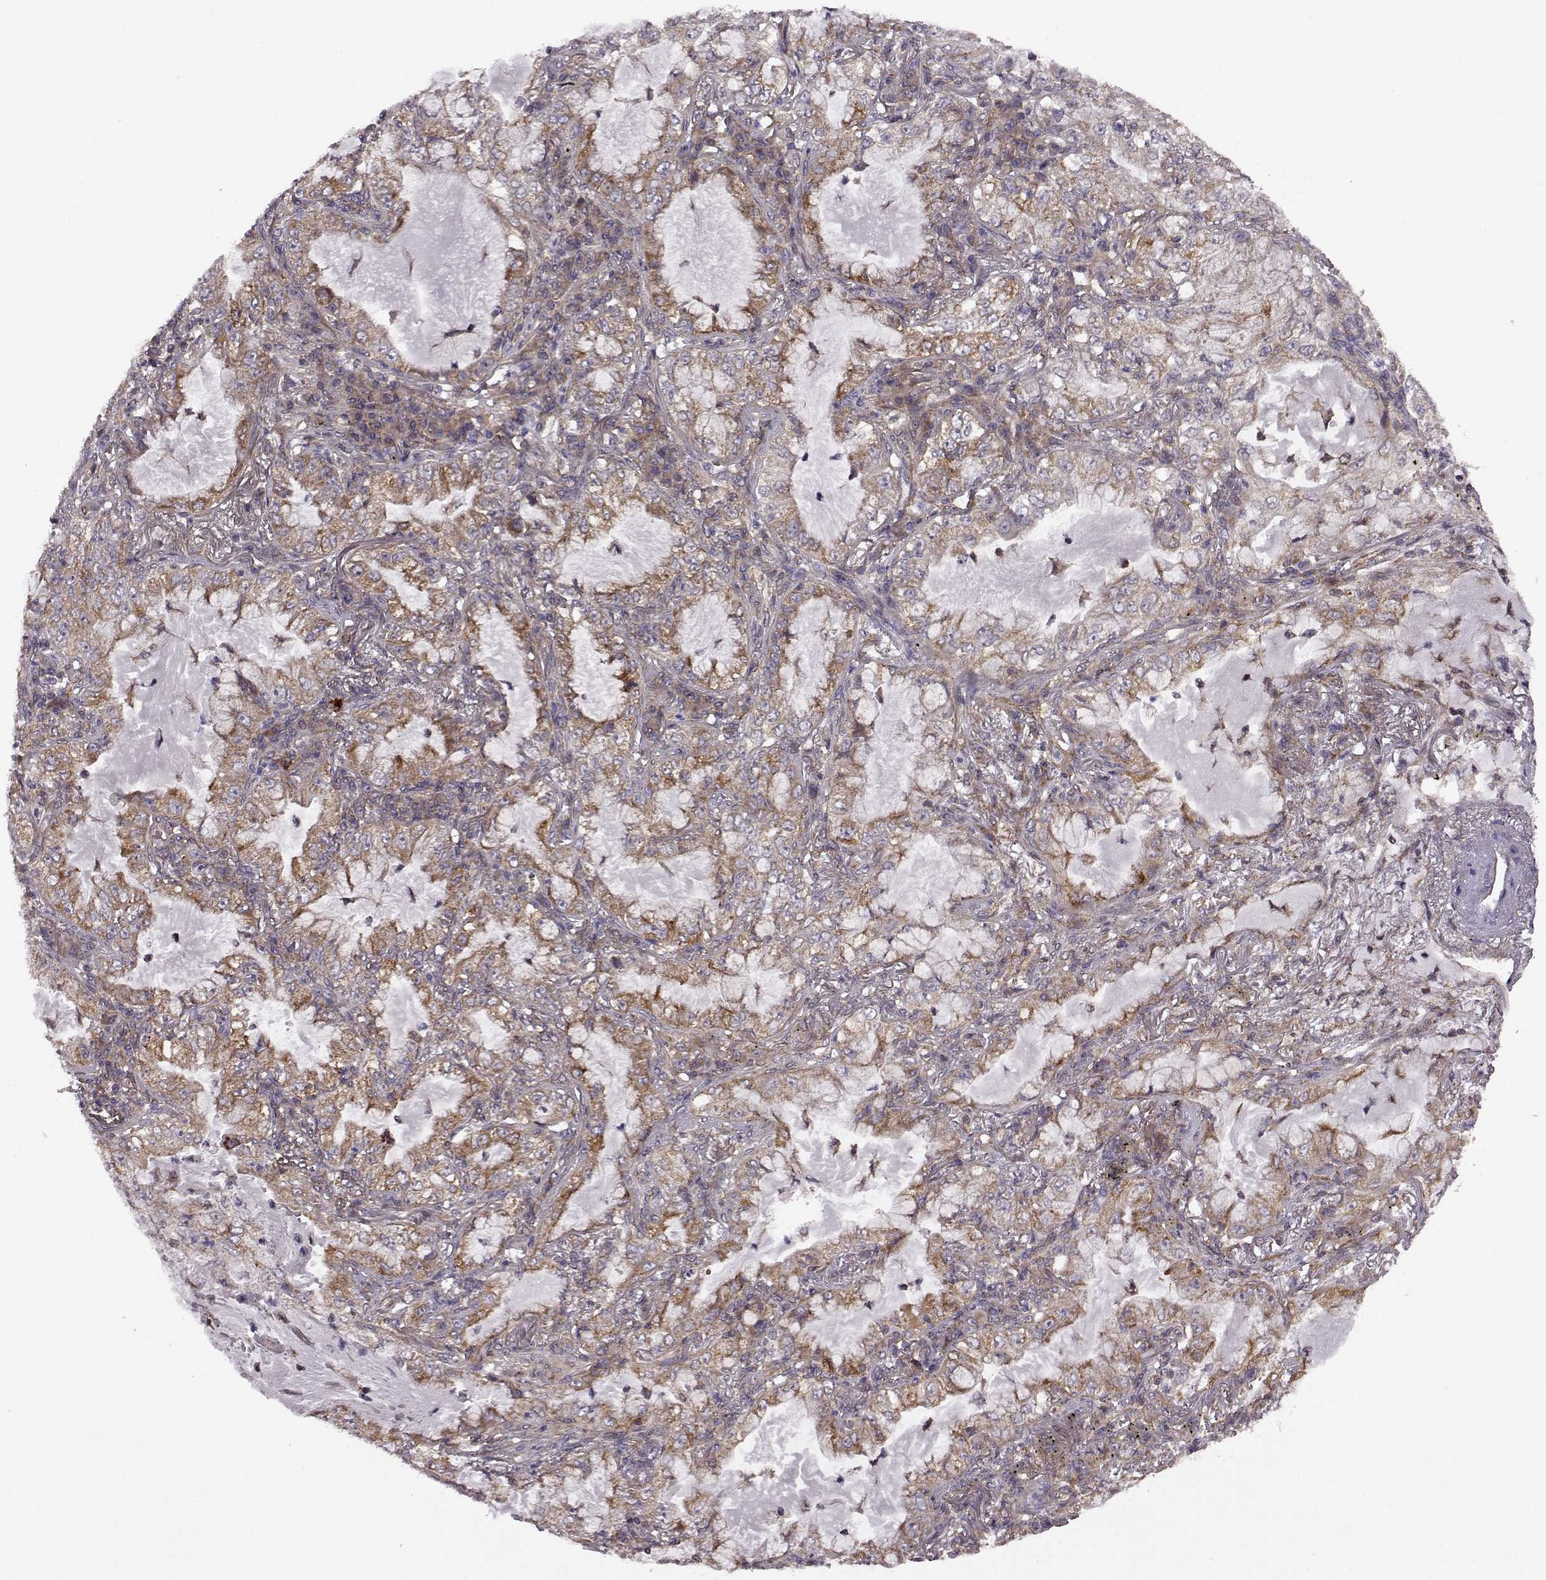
{"staining": {"intensity": "moderate", "quantity": ">75%", "location": "cytoplasmic/membranous"}, "tissue": "lung cancer", "cell_type": "Tumor cells", "image_type": "cancer", "snomed": [{"axis": "morphology", "description": "Adenocarcinoma, NOS"}, {"axis": "topography", "description": "Lung"}], "caption": "Immunohistochemistry (IHC) of human adenocarcinoma (lung) displays medium levels of moderate cytoplasmic/membranous staining in about >75% of tumor cells. (DAB = brown stain, brightfield microscopy at high magnification).", "gene": "URI1", "patient": {"sex": "female", "age": 73}}